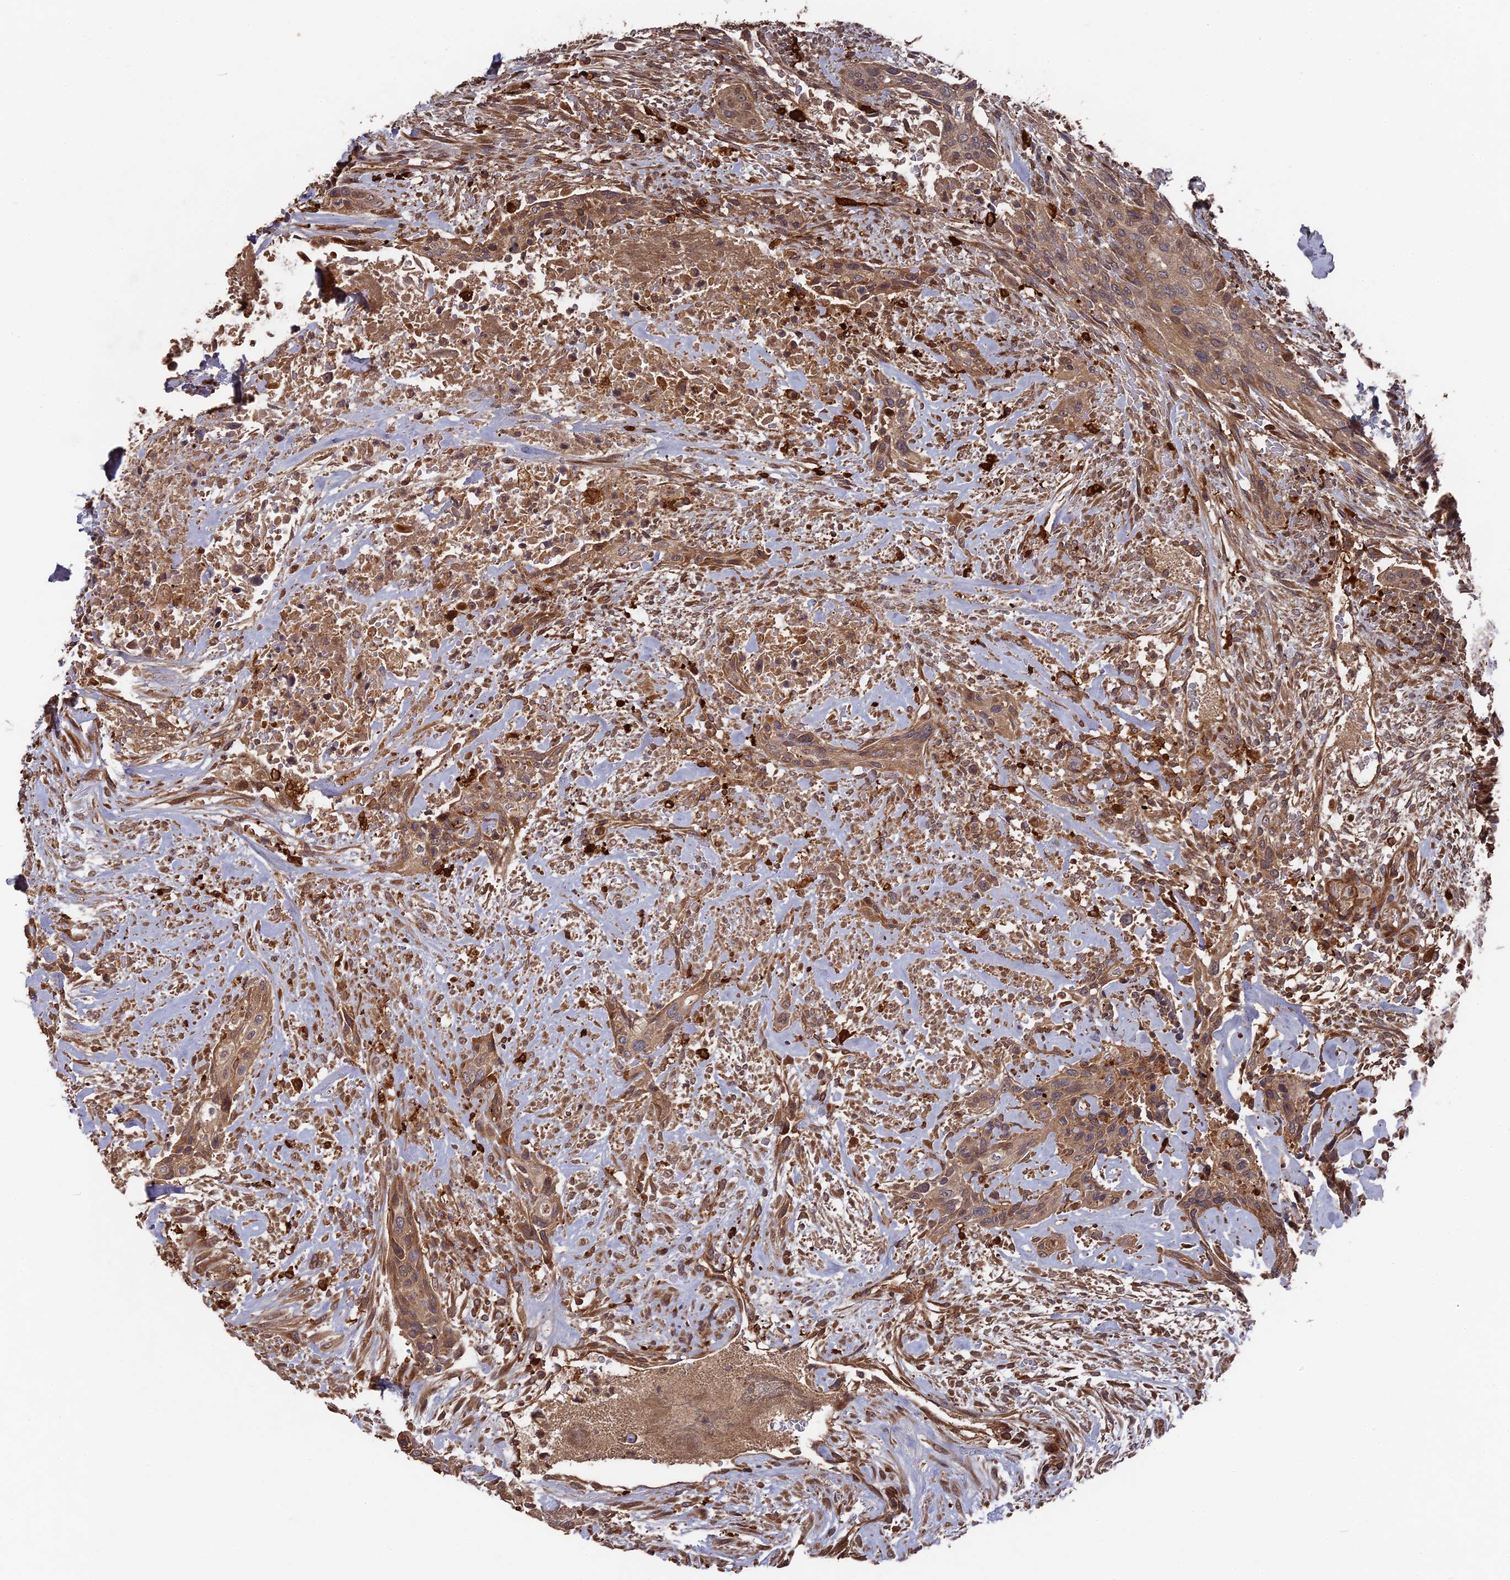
{"staining": {"intensity": "moderate", "quantity": ">75%", "location": "cytoplasmic/membranous"}, "tissue": "urothelial cancer", "cell_type": "Tumor cells", "image_type": "cancer", "snomed": [{"axis": "morphology", "description": "Urothelial carcinoma, High grade"}, {"axis": "topography", "description": "Urinary bladder"}], "caption": "Immunohistochemistry of human urothelial cancer reveals medium levels of moderate cytoplasmic/membranous positivity in about >75% of tumor cells. The protein is stained brown, and the nuclei are stained in blue (DAB IHC with brightfield microscopy, high magnification).", "gene": "DEF8", "patient": {"sex": "male", "age": 35}}